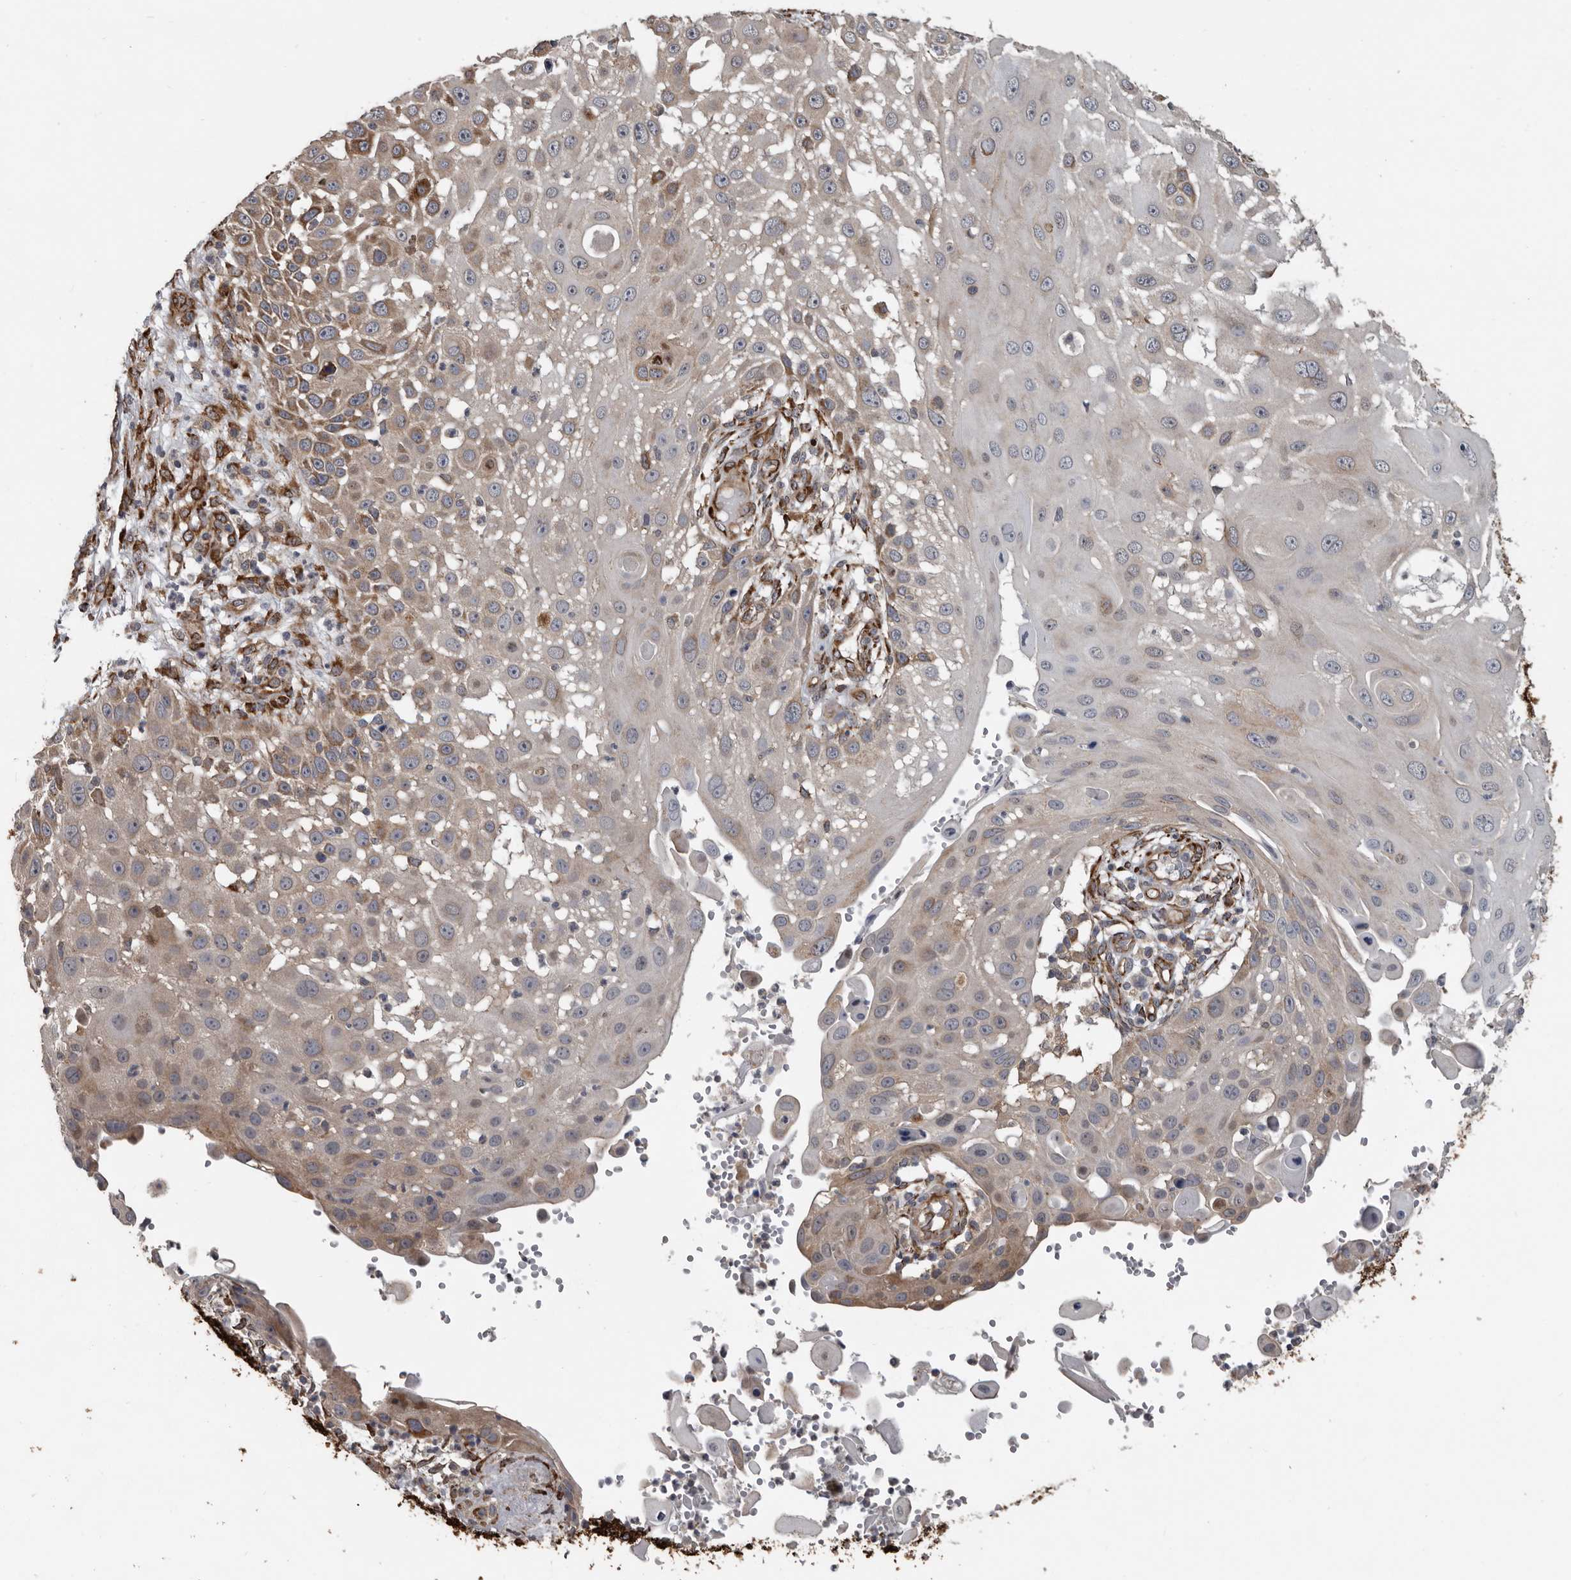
{"staining": {"intensity": "moderate", "quantity": "<25%", "location": "cytoplasmic/membranous"}, "tissue": "skin cancer", "cell_type": "Tumor cells", "image_type": "cancer", "snomed": [{"axis": "morphology", "description": "Squamous cell carcinoma, NOS"}, {"axis": "topography", "description": "Skin"}], "caption": "An image of human skin cancer (squamous cell carcinoma) stained for a protein displays moderate cytoplasmic/membranous brown staining in tumor cells.", "gene": "CEP350", "patient": {"sex": "female", "age": 44}}